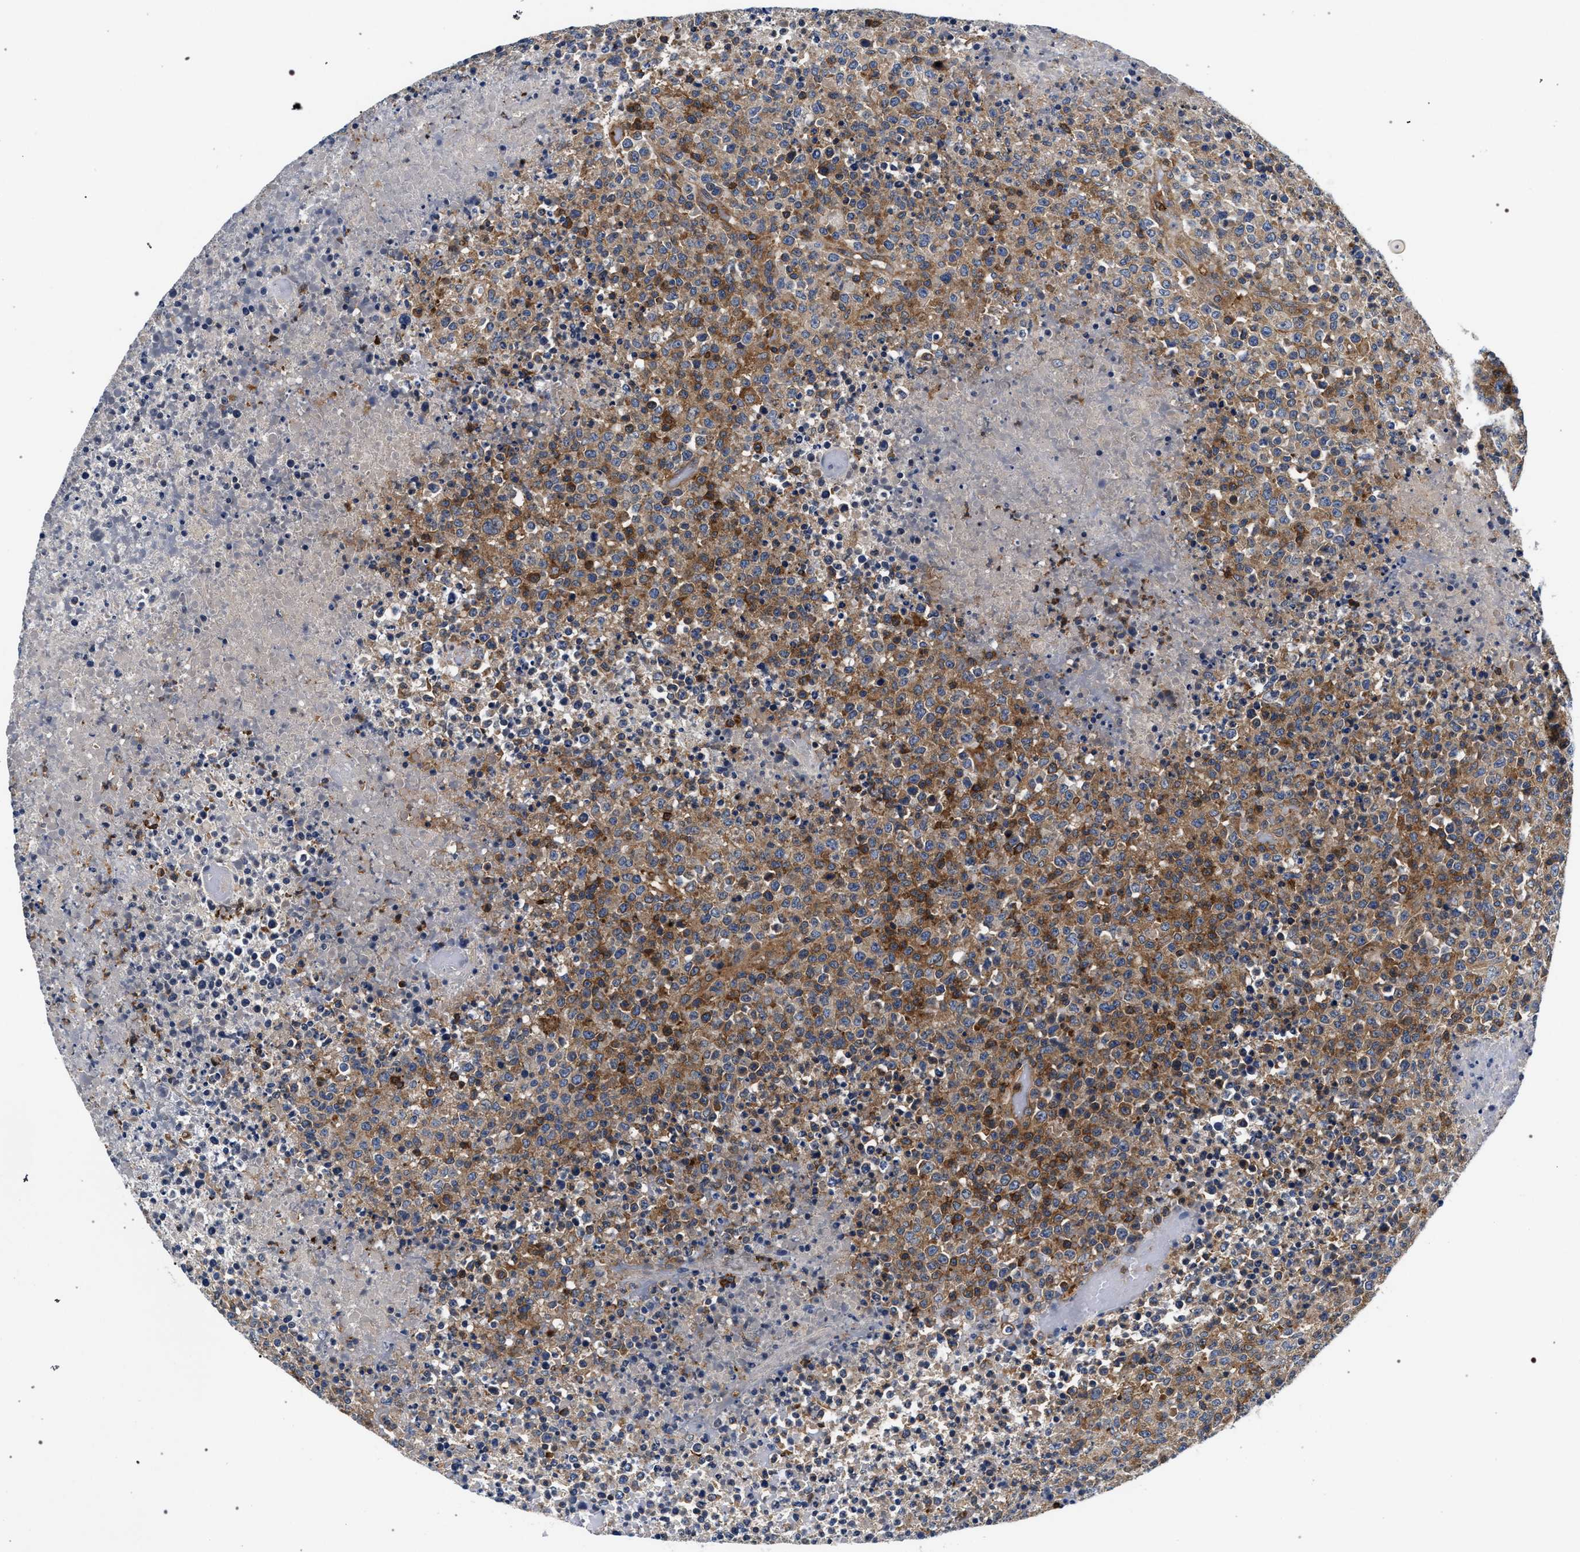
{"staining": {"intensity": "moderate", "quantity": ">75%", "location": "cytoplasmic/membranous"}, "tissue": "lymphoma", "cell_type": "Tumor cells", "image_type": "cancer", "snomed": [{"axis": "morphology", "description": "Malignant lymphoma, non-Hodgkin's type, High grade"}, {"axis": "topography", "description": "Lymph node"}], "caption": "Moderate cytoplasmic/membranous staining is seen in approximately >75% of tumor cells in malignant lymphoma, non-Hodgkin's type (high-grade). The protein of interest is shown in brown color, while the nuclei are stained blue.", "gene": "LASP1", "patient": {"sex": "male", "age": 13}}